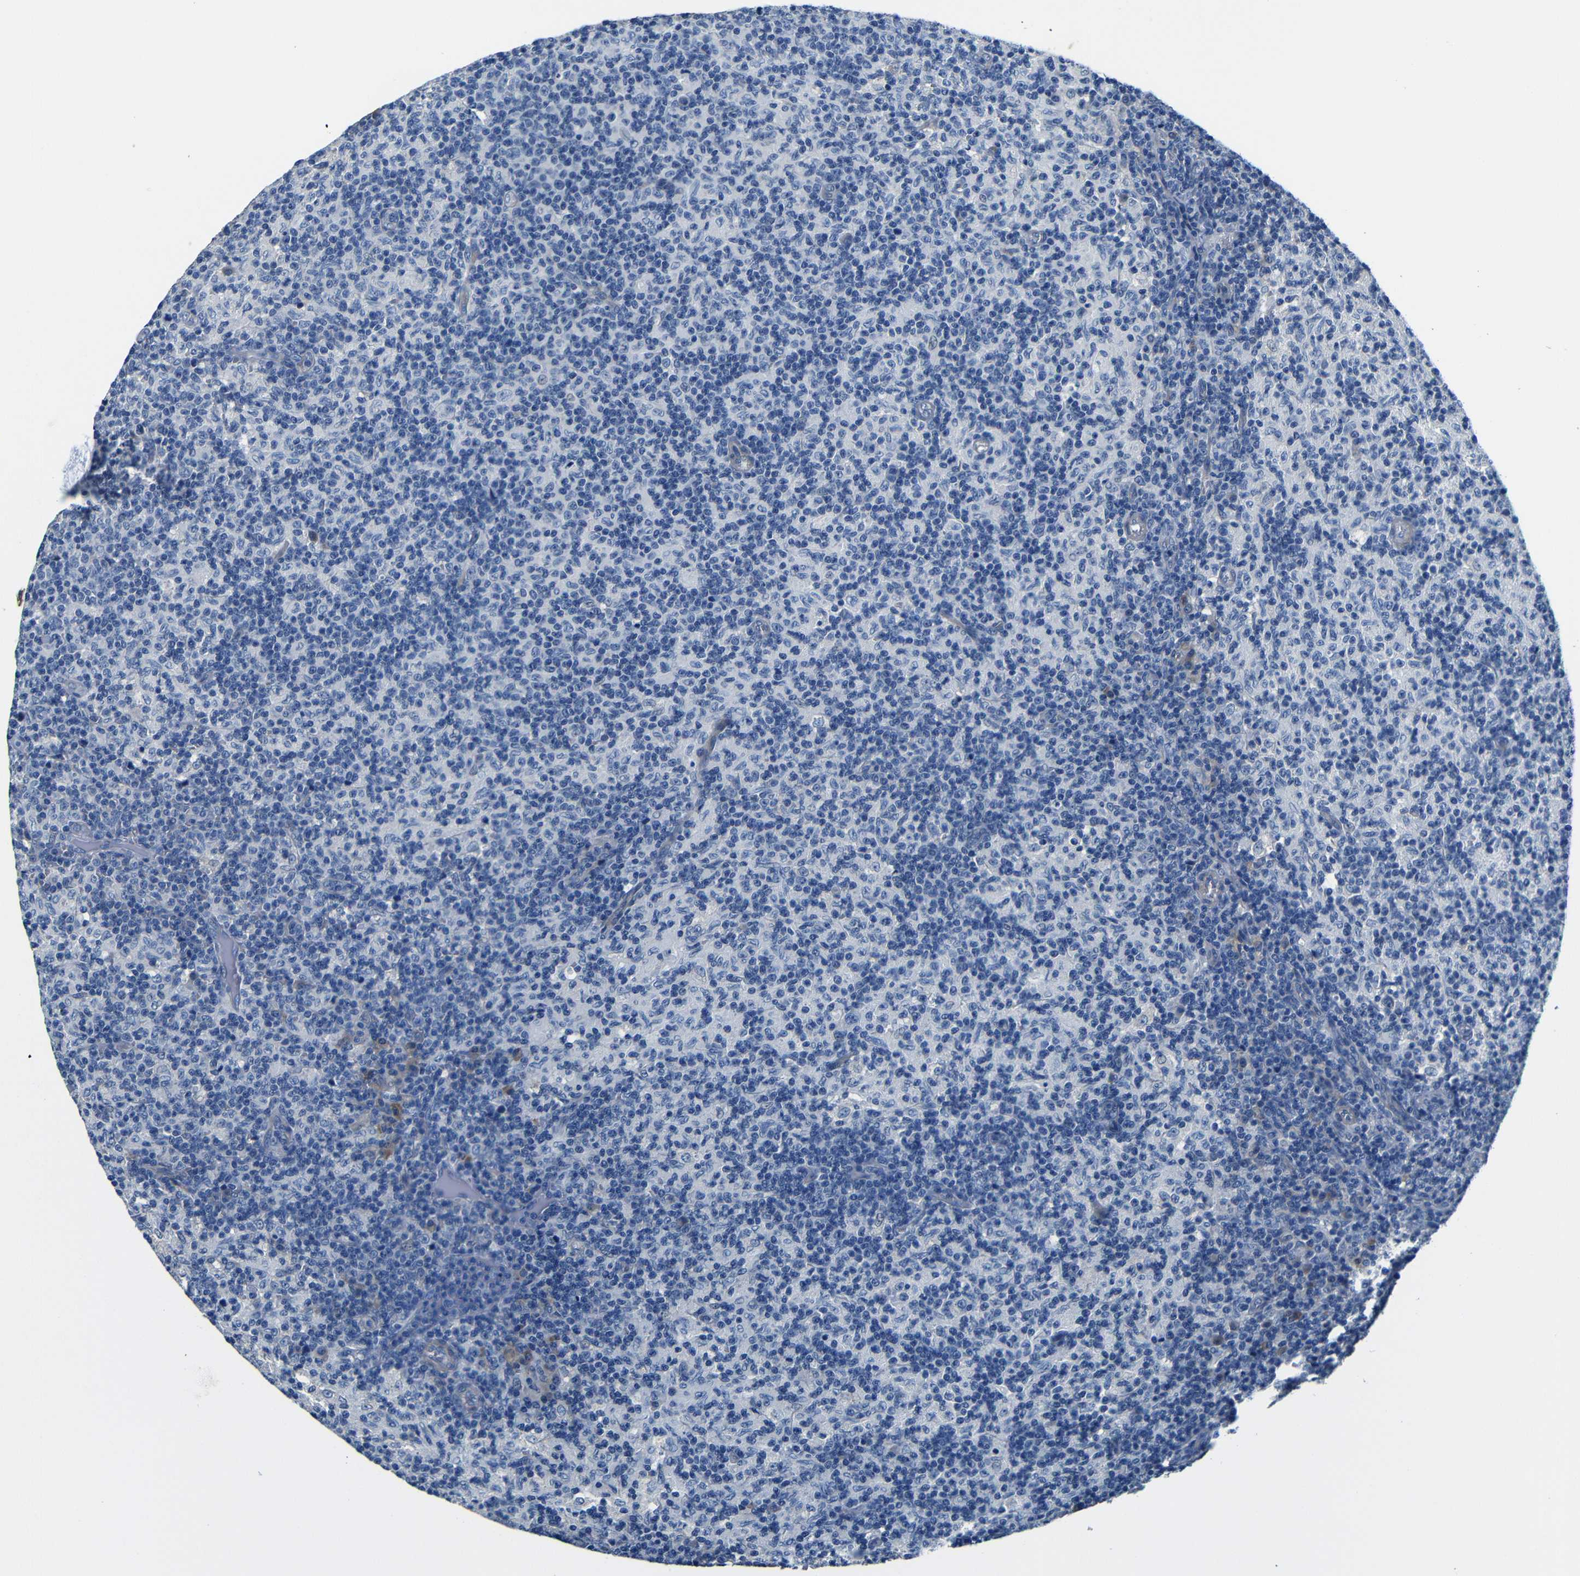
{"staining": {"intensity": "negative", "quantity": "none", "location": "none"}, "tissue": "lymph node", "cell_type": "Germinal center cells", "image_type": "normal", "snomed": [{"axis": "morphology", "description": "Normal tissue, NOS"}, {"axis": "morphology", "description": "Inflammation, NOS"}, {"axis": "topography", "description": "Lymph node"}], "caption": "Immunohistochemistry (IHC) micrograph of unremarkable lymph node stained for a protein (brown), which displays no expression in germinal center cells.", "gene": "TNFAIP1", "patient": {"sex": "male", "age": 55}}